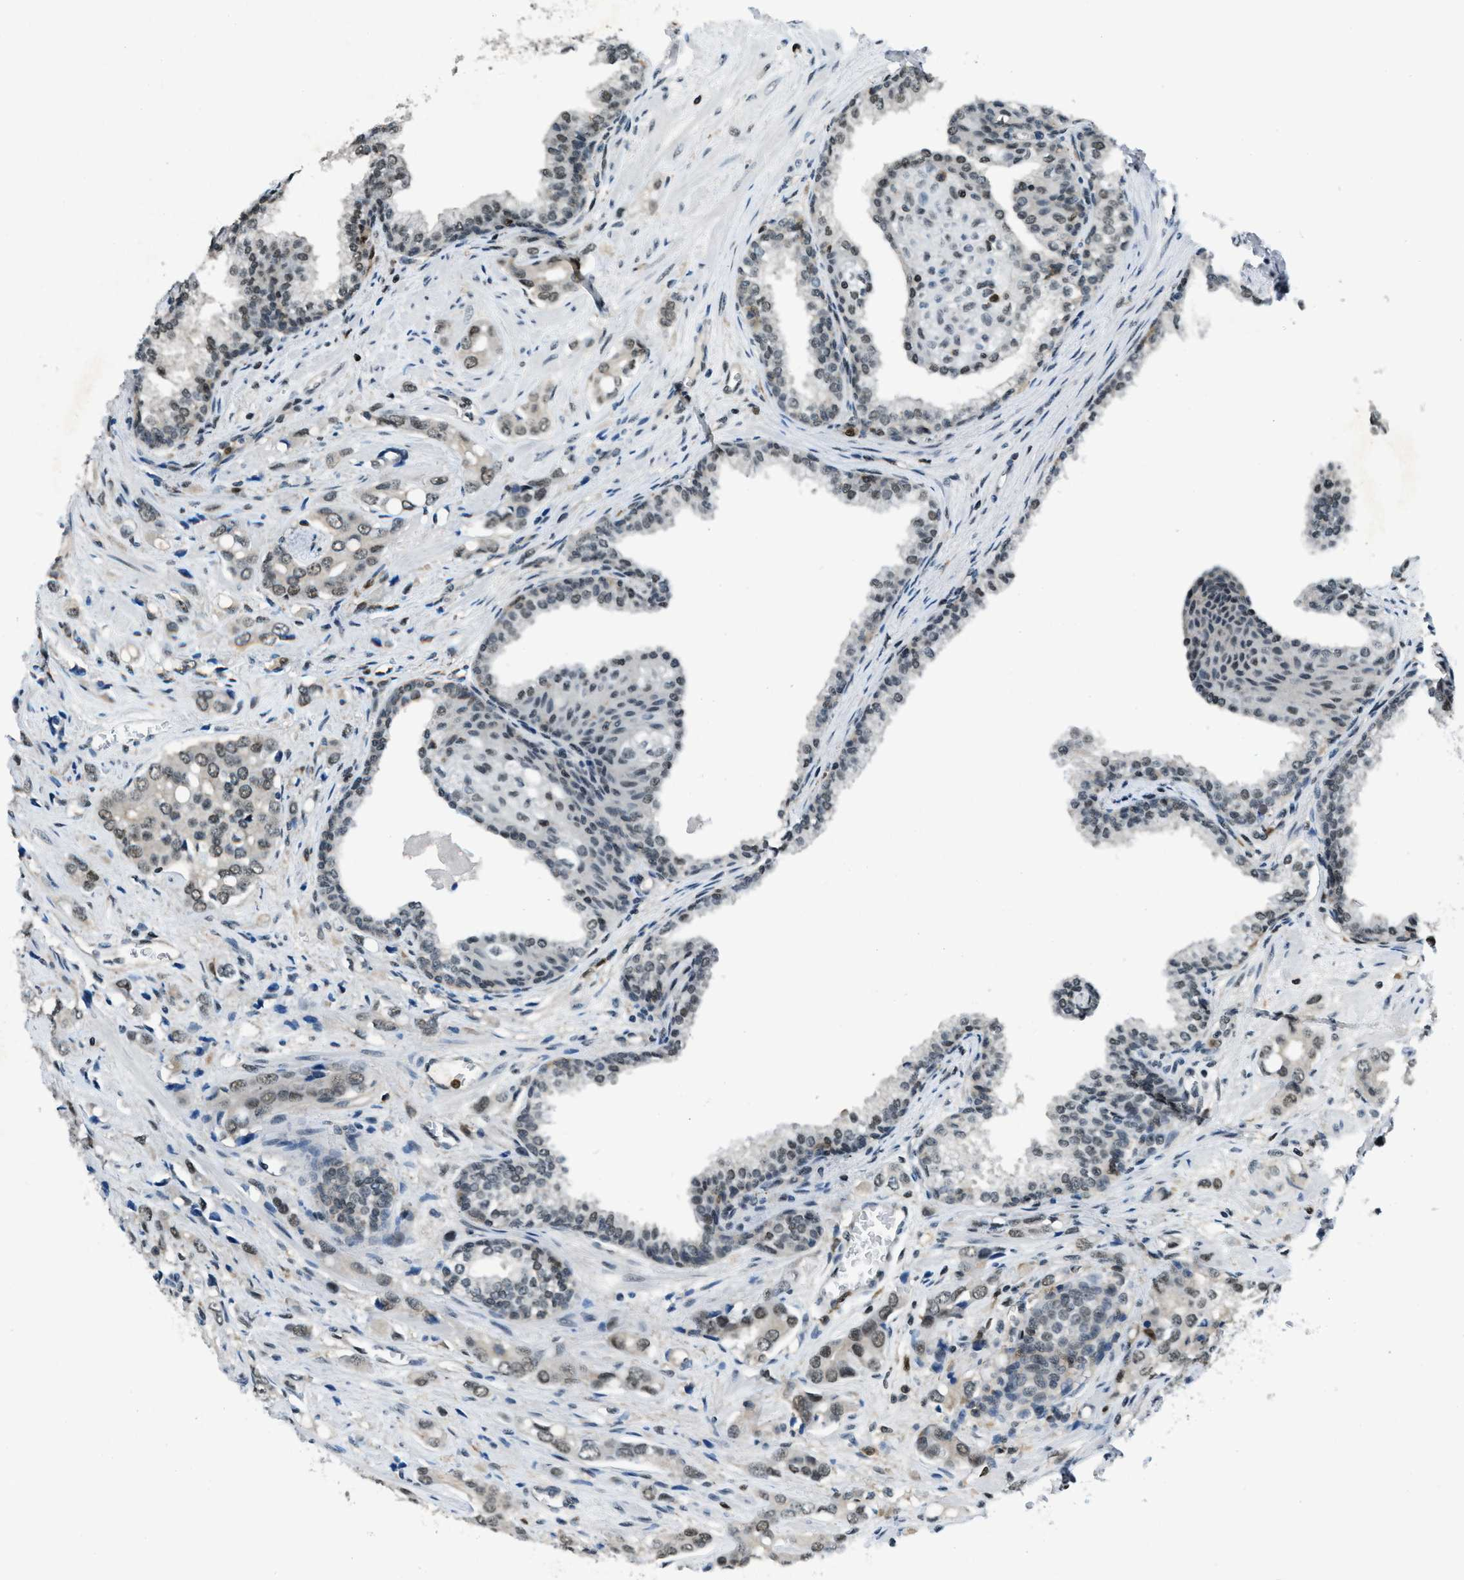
{"staining": {"intensity": "weak", "quantity": ">75%", "location": "nuclear"}, "tissue": "prostate cancer", "cell_type": "Tumor cells", "image_type": "cancer", "snomed": [{"axis": "morphology", "description": "Adenocarcinoma, High grade"}, {"axis": "topography", "description": "Prostate"}], "caption": "Immunohistochemical staining of prostate high-grade adenocarcinoma shows low levels of weak nuclear protein staining in approximately >75% of tumor cells.", "gene": "OGFR", "patient": {"sex": "male", "age": 52}}